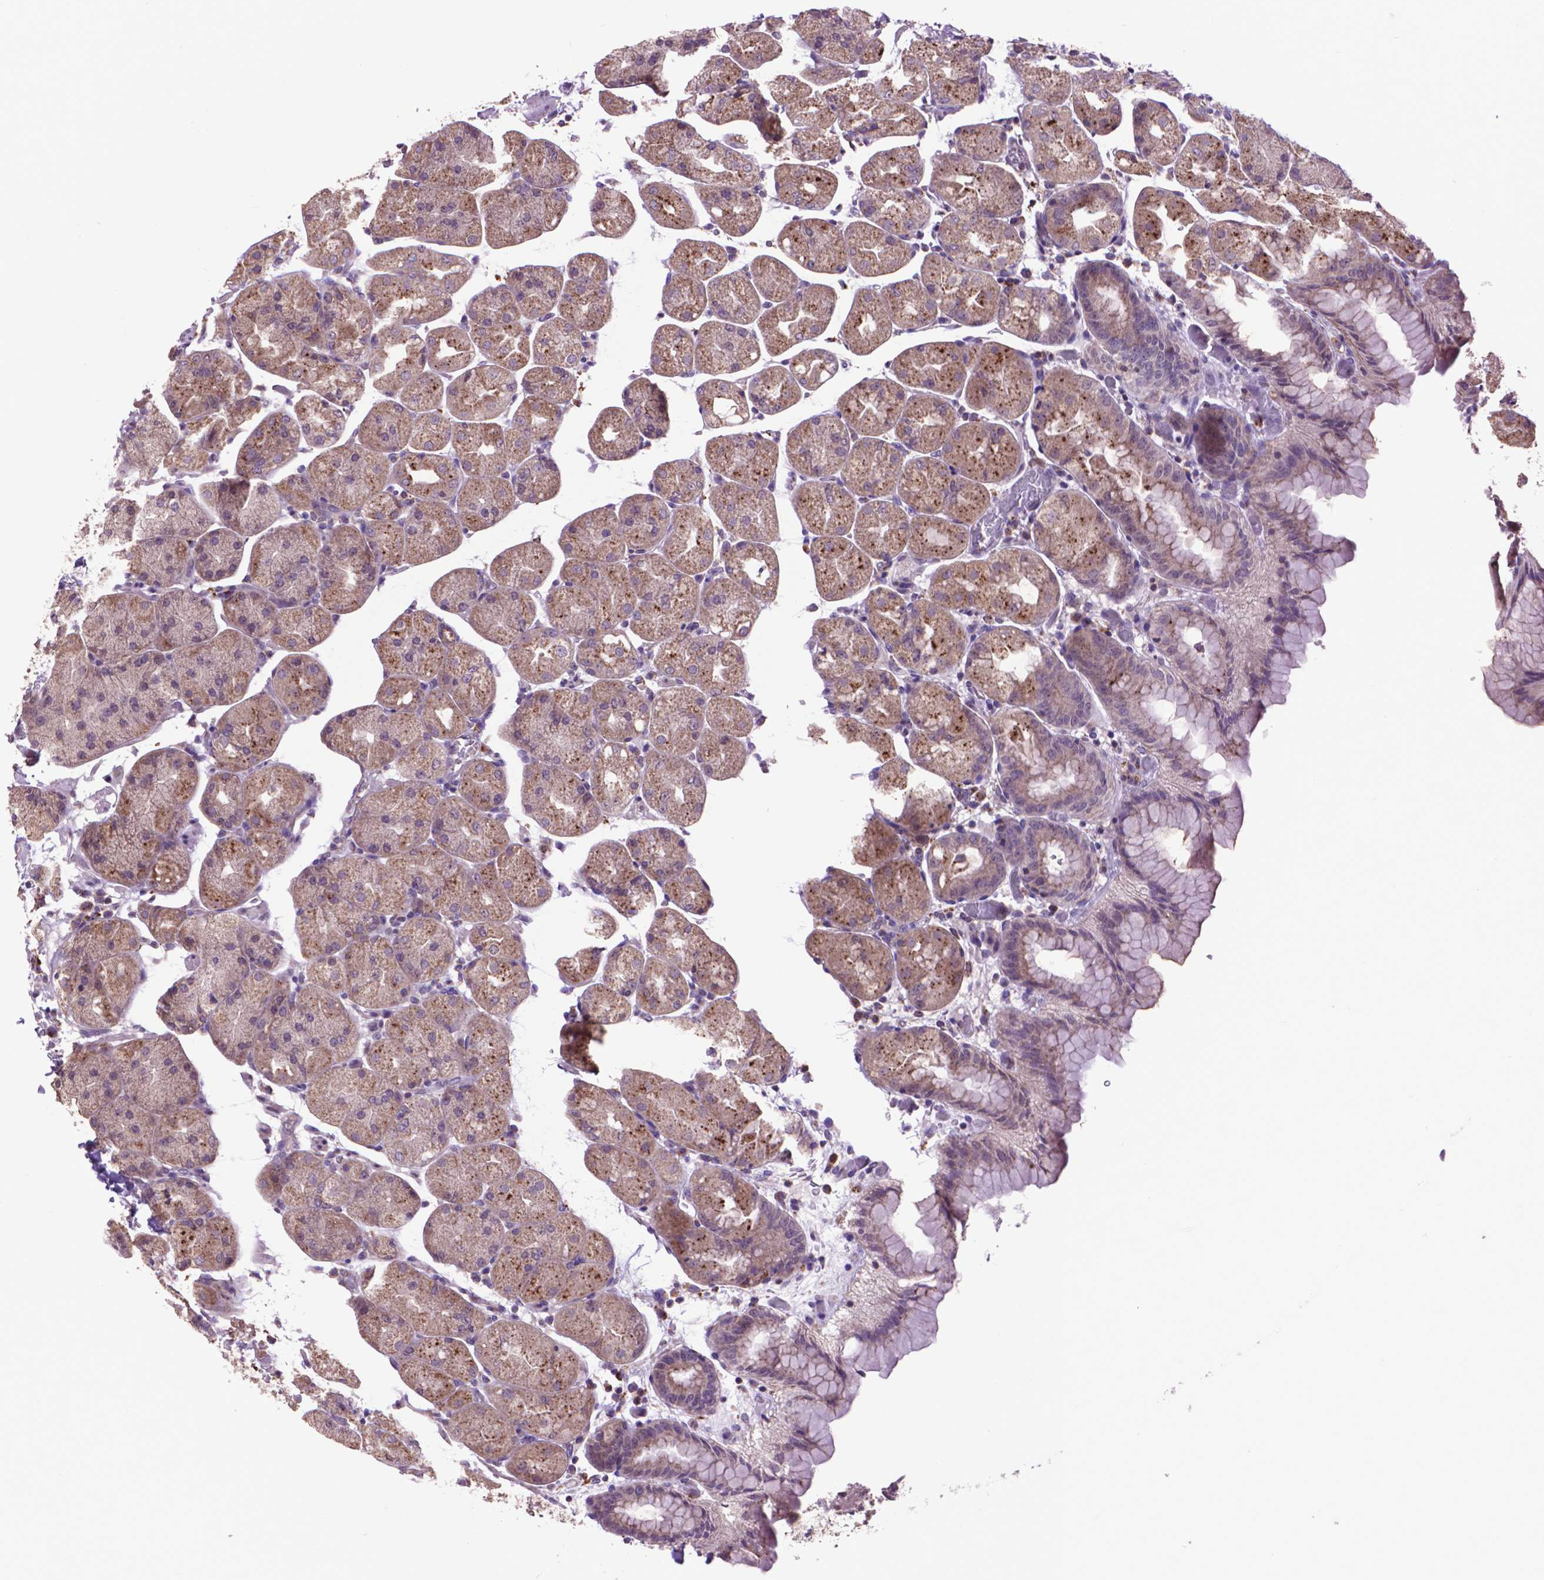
{"staining": {"intensity": "moderate", "quantity": "25%-75%", "location": "cytoplasmic/membranous"}, "tissue": "stomach", "cell_type": "Glandular cells", "image_type": "normal", "snomed": [{"axis": "morphology", "description": "Normal tissue, NOS"}, {"axis": "topography", "description": "Stomach, upper"}, {"axis": "topography", "description": "Stomach"}, {"axis": "topography", "description": "Stomach, lower"}], "caption": "Immunohistochemistry of unremarkable human stomach shows medium levels of moderate cytoplasmic/membranous staining in about 25%-75% of glandular cells. Immunohistochemistry stains the protein in brown and the nuclei are stained blue.", "gene": "GLB1", "patient": {"sex": "male", "age": 62}}